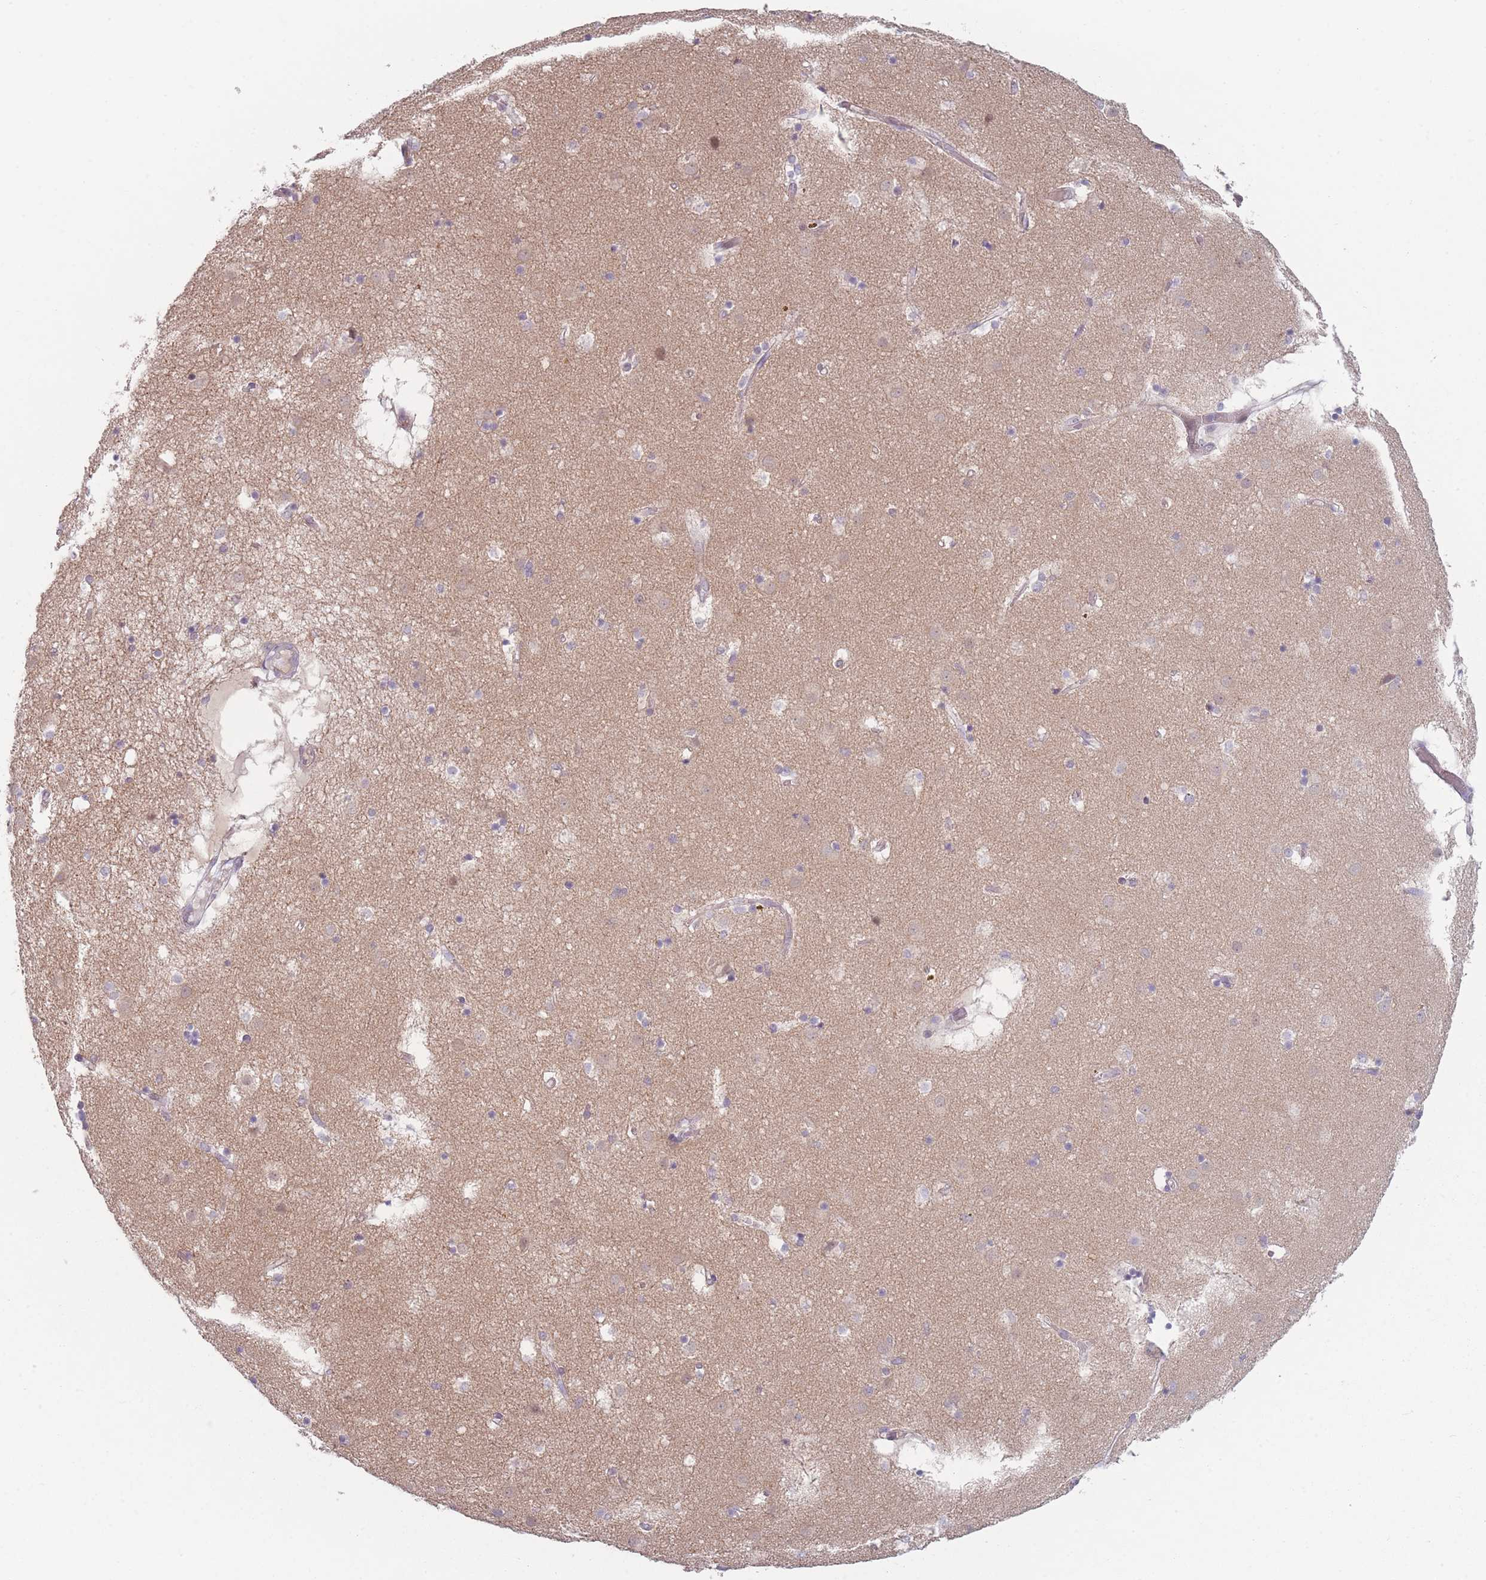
{"staining": {"intensity": "negative", "quantity": "none", "location": "none"}, "tissue": "caudate", "cell_type": "Glial cells", "image_type": "normal", "snomed": [{"axis": "morphology", "description": "Normal tissue, NOS"}, {"axis": "topography", "description": "Lateral ventricle wall"}], "caption": "Immunohistochemistry (IHC) image of benign caudate stained for a protein (brown), which reveals no staining in glial cells. (DAB immunohistochemistry (IHC) visualized using brightfield microscopy, high magnification).", "gene": "ANKRD10", "patient": {"sex": "male", "age": 70}}